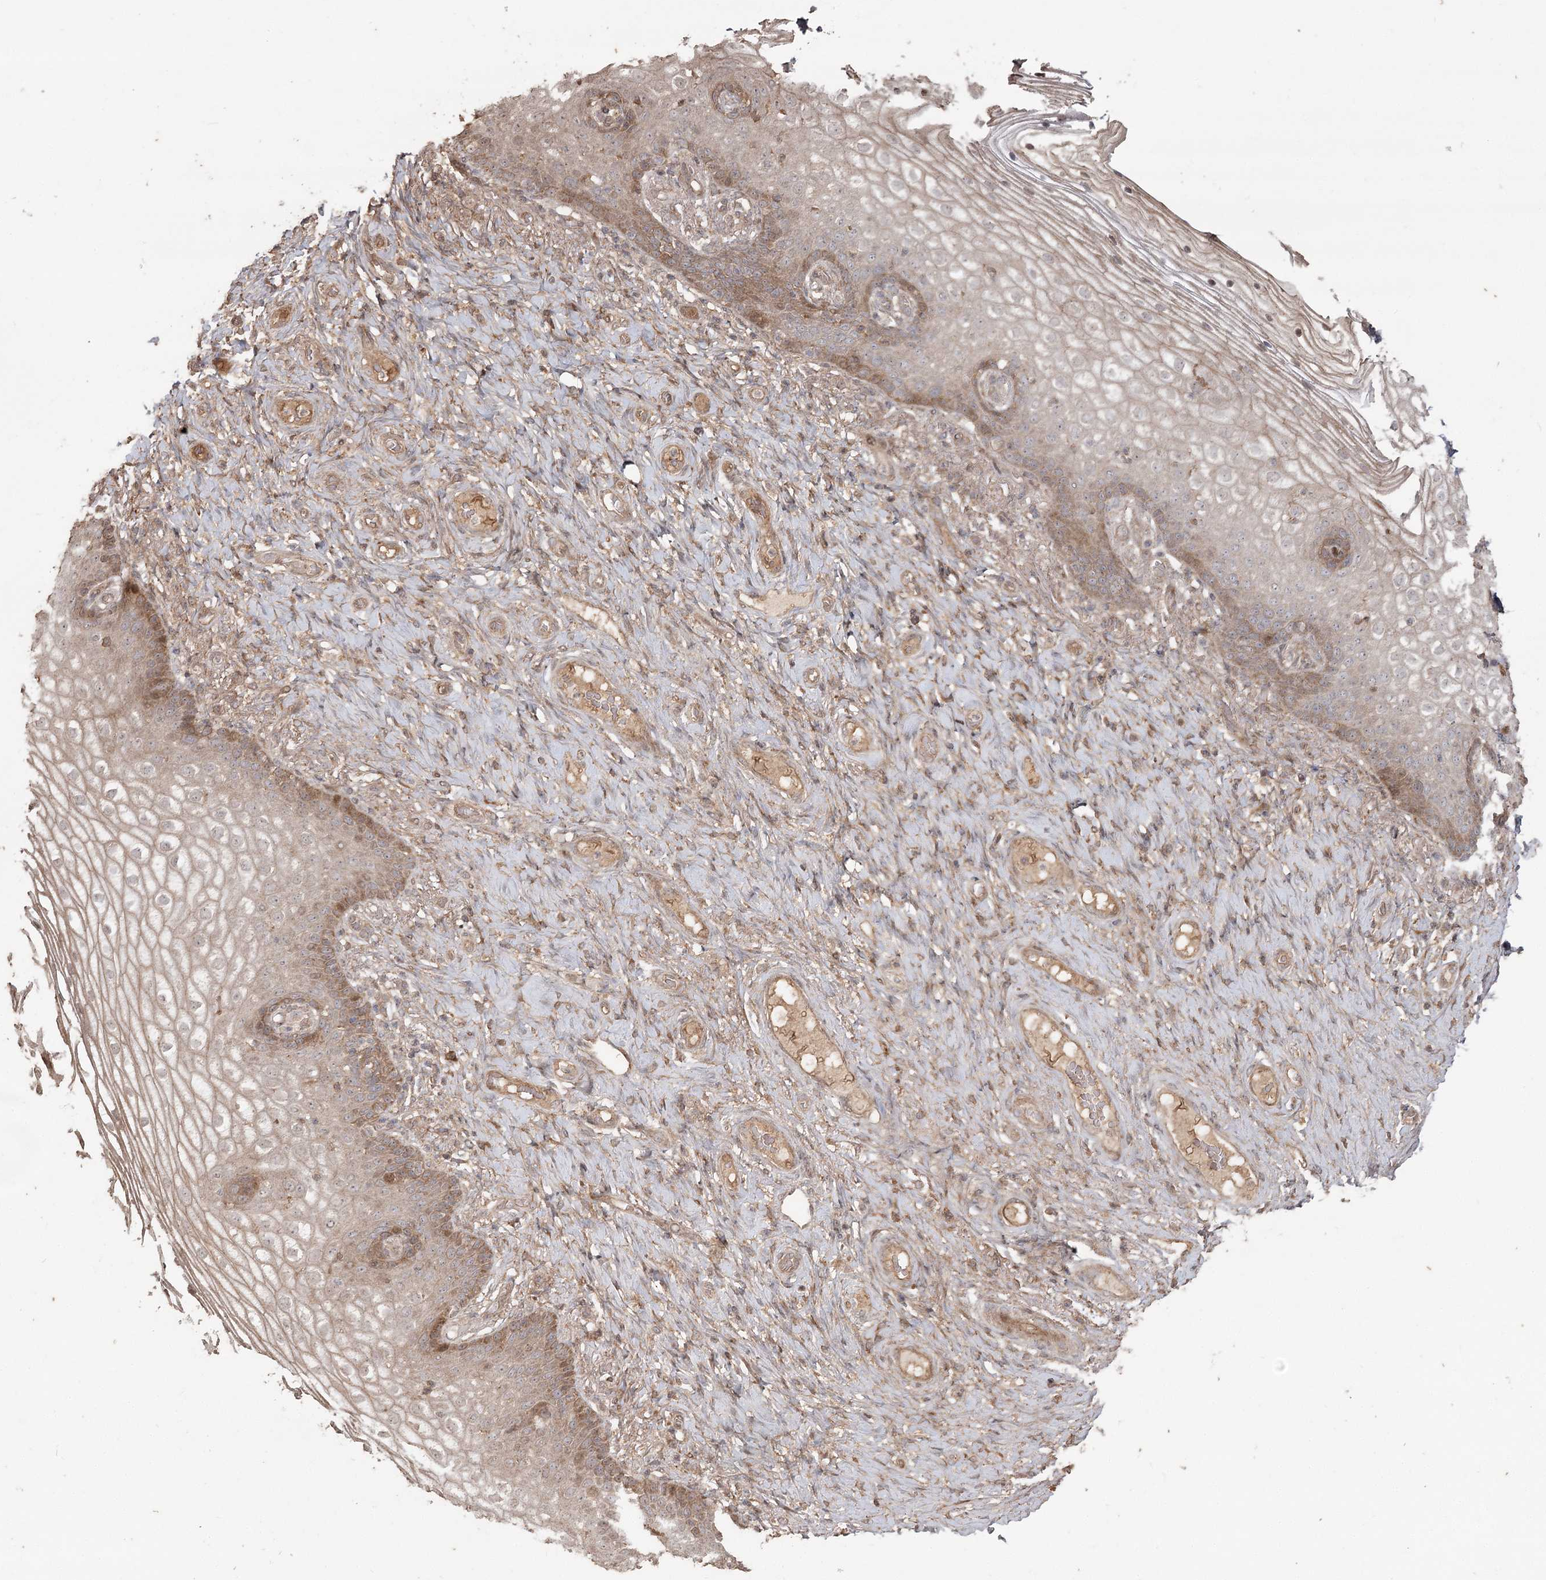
{"staining": {"intensity": "moderate", "quantity": "25%-75%", "location": "cytoplasmic/membranous"}, "tissue": "vagina", "cell_type": "Squamous epithelial cells", "image_type": "normal", "snomed": [{"axis": "morphology", "description": "Normal tissue, NOS"}, {"axis": "topography", "description": "Vagina"}], "caption": "High-magnification brightfield microscopy of benign vagina stained with DAB (brown) and counterstained with hematoxylin (blue). squamous epithelial cells exhibit moderate cytoplasmic/membranous staining is seen in about25%-75% of cells.", "gene": "OBSL1", "patient": {"sex": "female", "age": 60}}